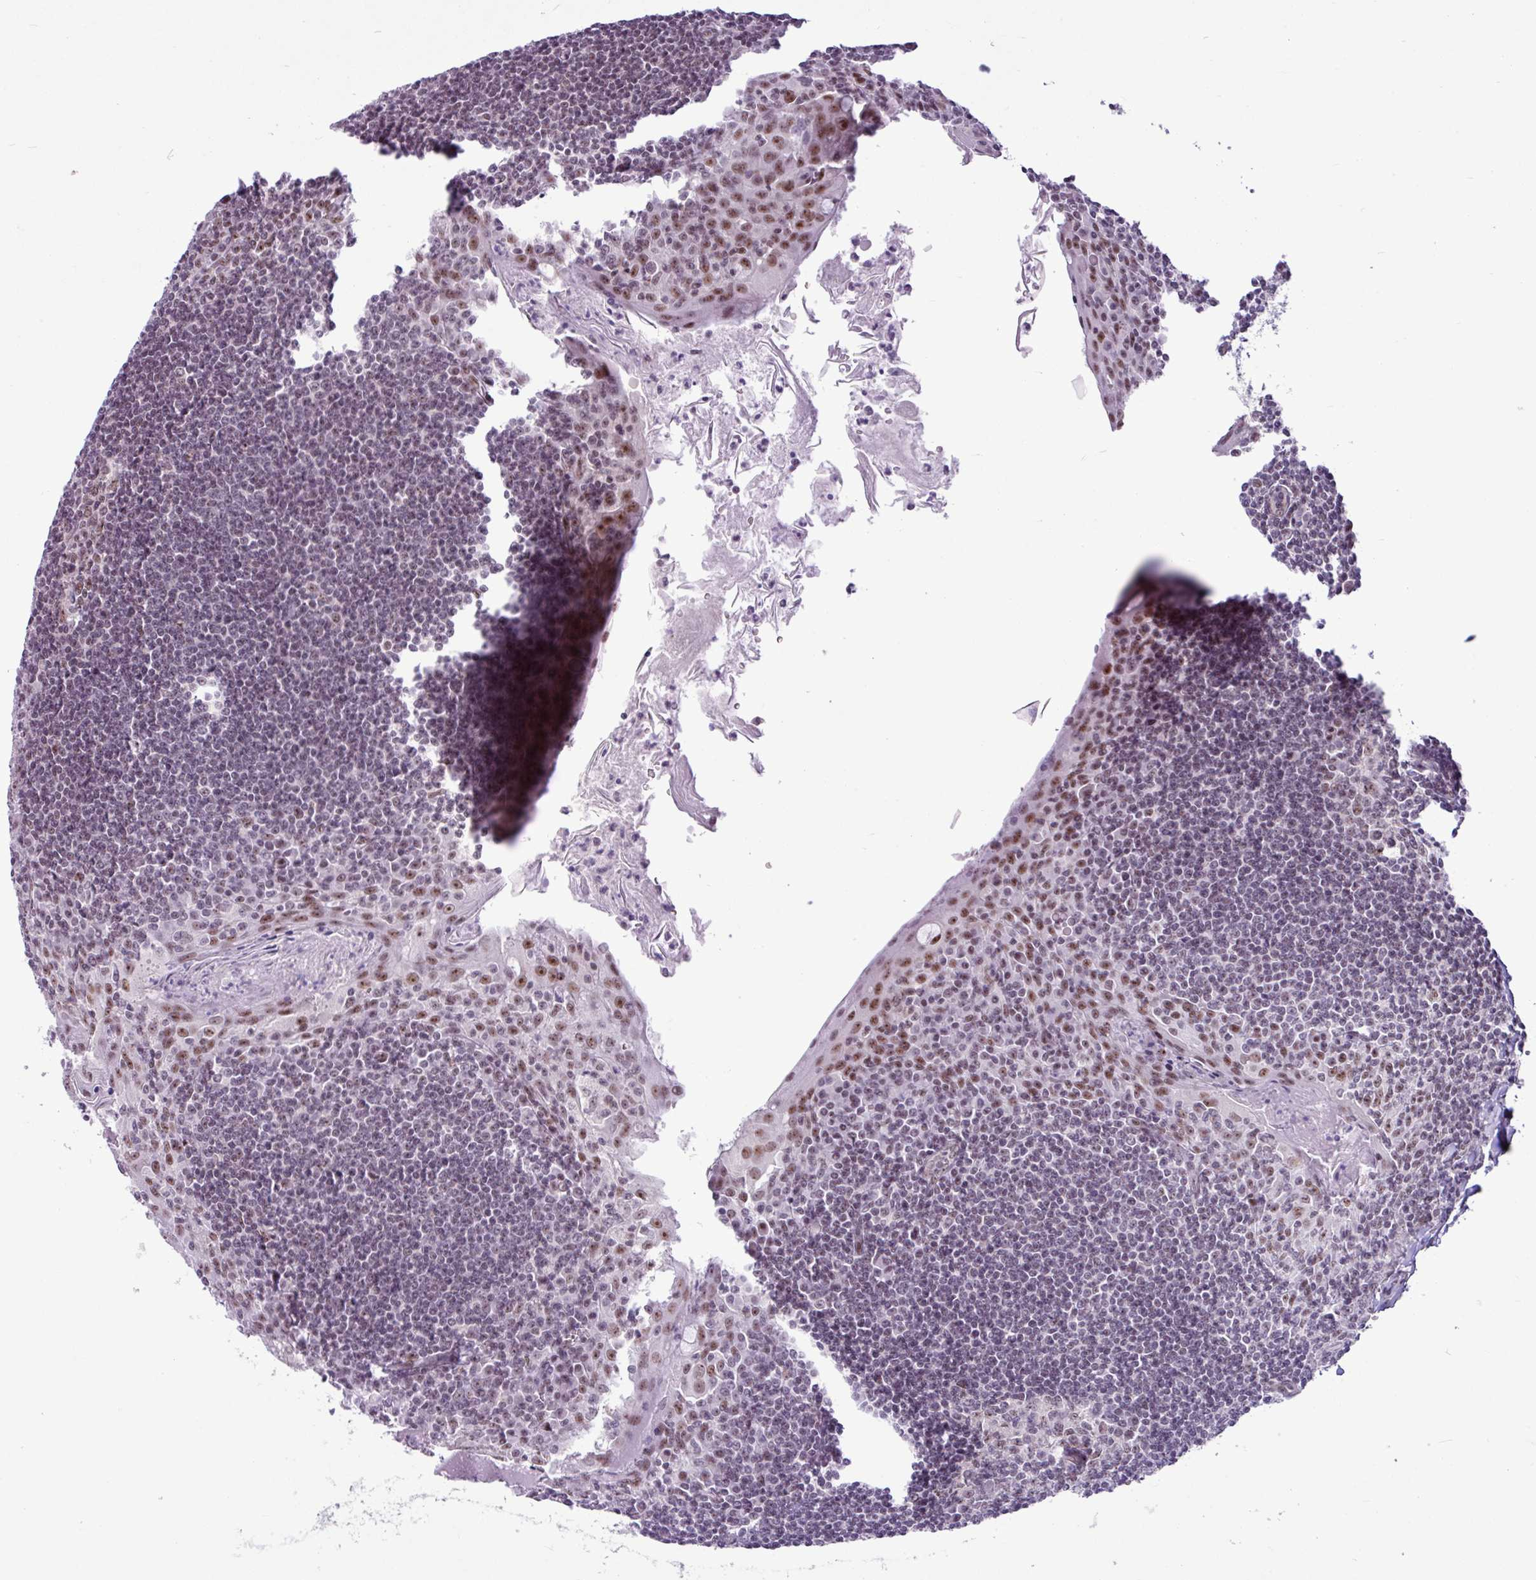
{"staining": {"intensity": "moderate", "quantity": "<25%", "location": "nuclear"}, "tissue": "tonsil", "cell_type": "Germinal center cells", "image_type": "normal", "snomed": [{"axis": "morphology", "description": "Normal tissue, NOS"}, {"axis": "topography", "description": "Tonsil"}], "caption": "Moderate nuclear protein staining is present in approximately <25% of germinal center cells in tonsil.", "gene": "UTP18", "patient": {"sex": "male", "age": 27}}